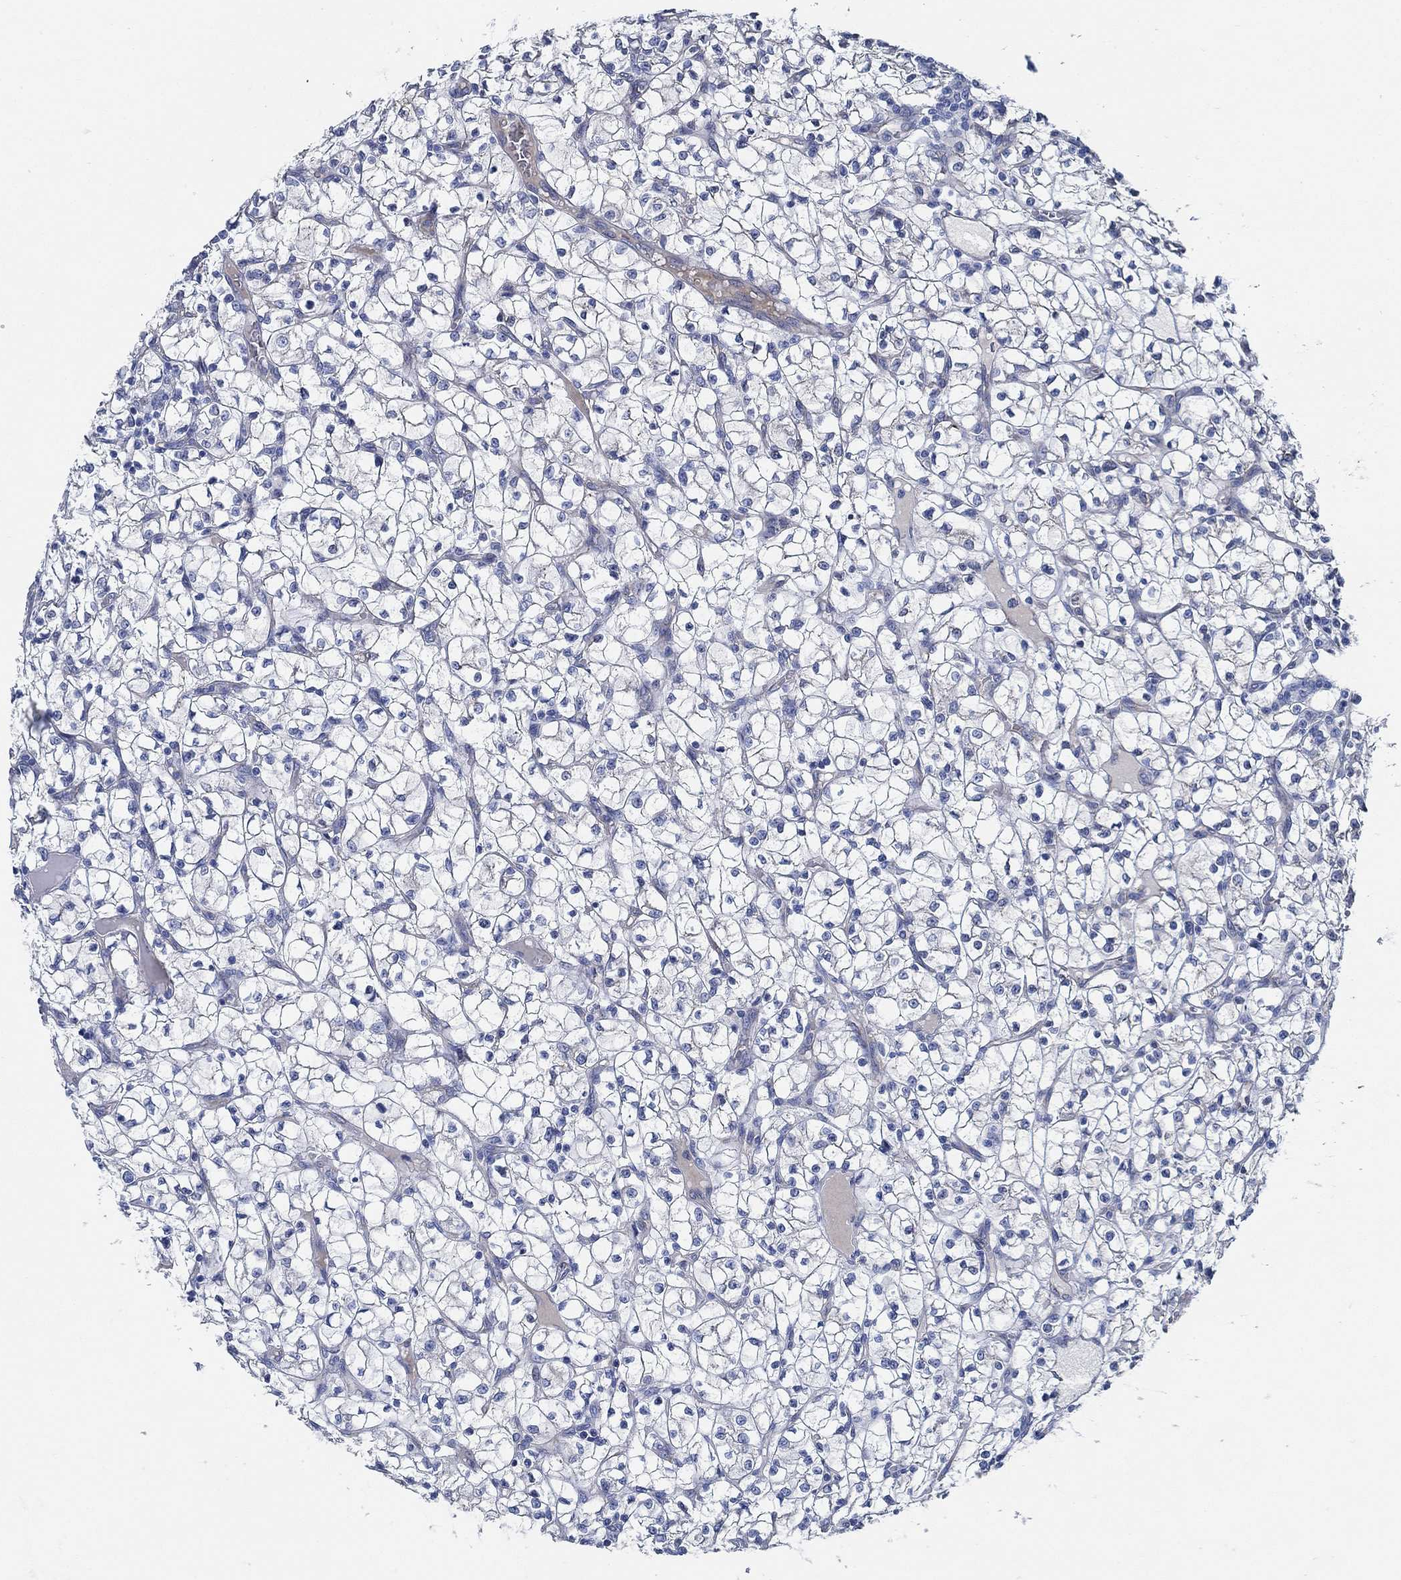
{"staining": {"intensity": "negative", "quantity": "none", "location": "none"}, "tissue": "renal cancer", "cell_type": "Tumor cells", "image_type": "cancer", "snomed": [{"axis": "morphology", "description": "Adenocarcinoma, NOS"}, {"axis": "topography", "description": "Kidney"}], "caption": "Immunohistochemistry (IHC) photomicrograph of human renal cancer (adenocarcinoma) stained for a protein (brown), which demonstrates no staining in tumor cells.", "gene": "HECW2", "patient": {"sex": "female", "age": 64}}